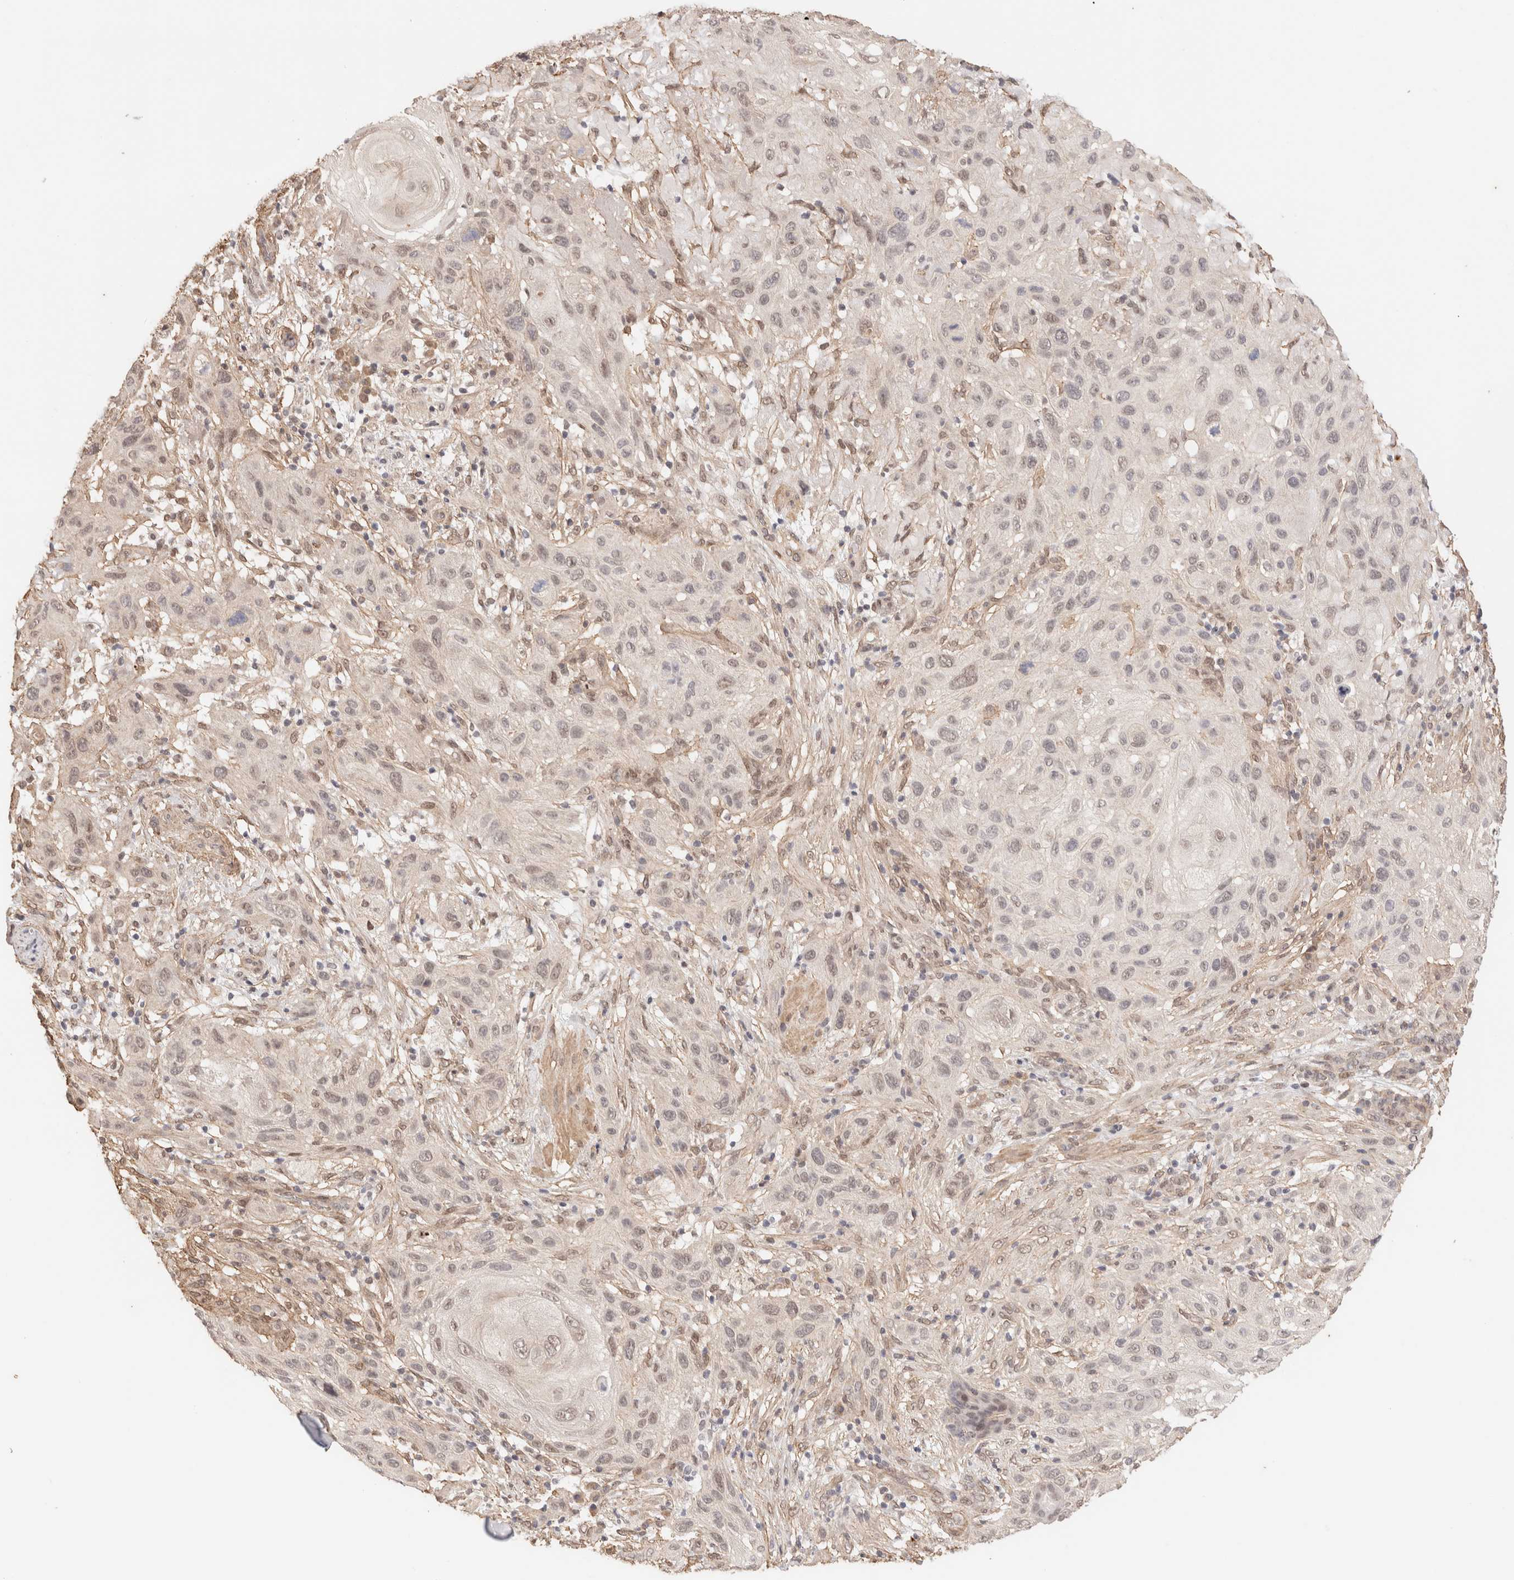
{"staining": {"intensity": "weak", "quantity": "<25%", "location": "nuclear"}, "tissue": "skin cancer", "cell_type": "Tumor cells", "image_type": "cancer", "snomed": [{"axis": "morphology", "description": "Normal tissue, NOS"}, {"axis": "morphology", "description": "Squamous cell carcinoma, NOS"}, {"axis": "topography", "description": "Skin"}], "caption": "Tumor cells are negative for brown protein staining in skin cancer.", "gene": "BRPF3", "patient": {"sex": "female", "age": 96}}